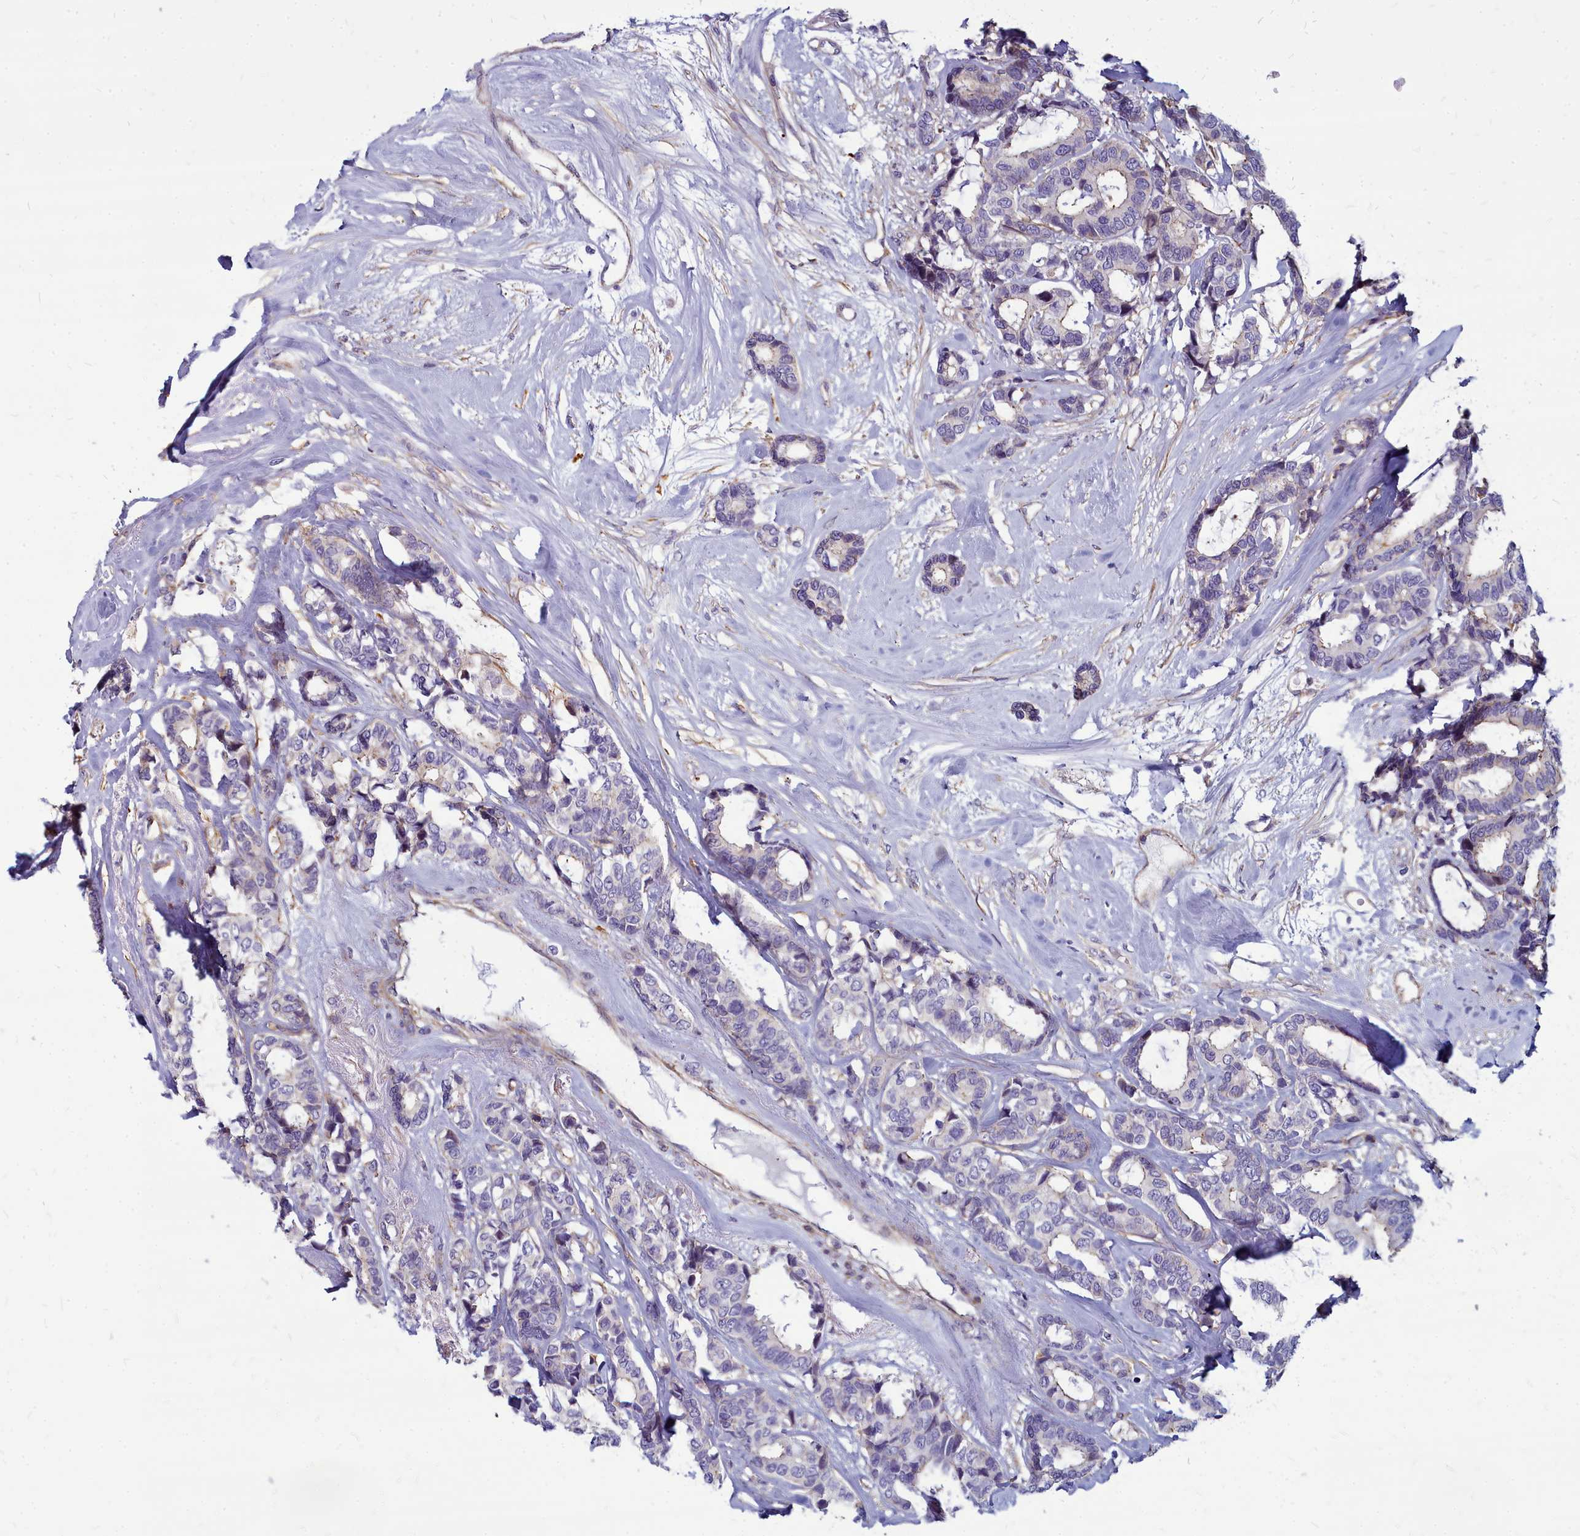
{"staining": {"intensity": "negative", "quantity": "none", "location": "none"}, "tissue": "breast cancer", "cell_type": "Tumor cells", "image_type": "cancer", "snomed": [{"axis": "morphology", "description": "Duct carcinoma"}, {"axis": "topography", "description": "Breast"}], "caption": "IHC of human breast cancer (invasive ductal carcinoma) exhibits no expression in tumor cells.", "gene": "TTC5", "patient": {"sex": "female", "age": 87}}